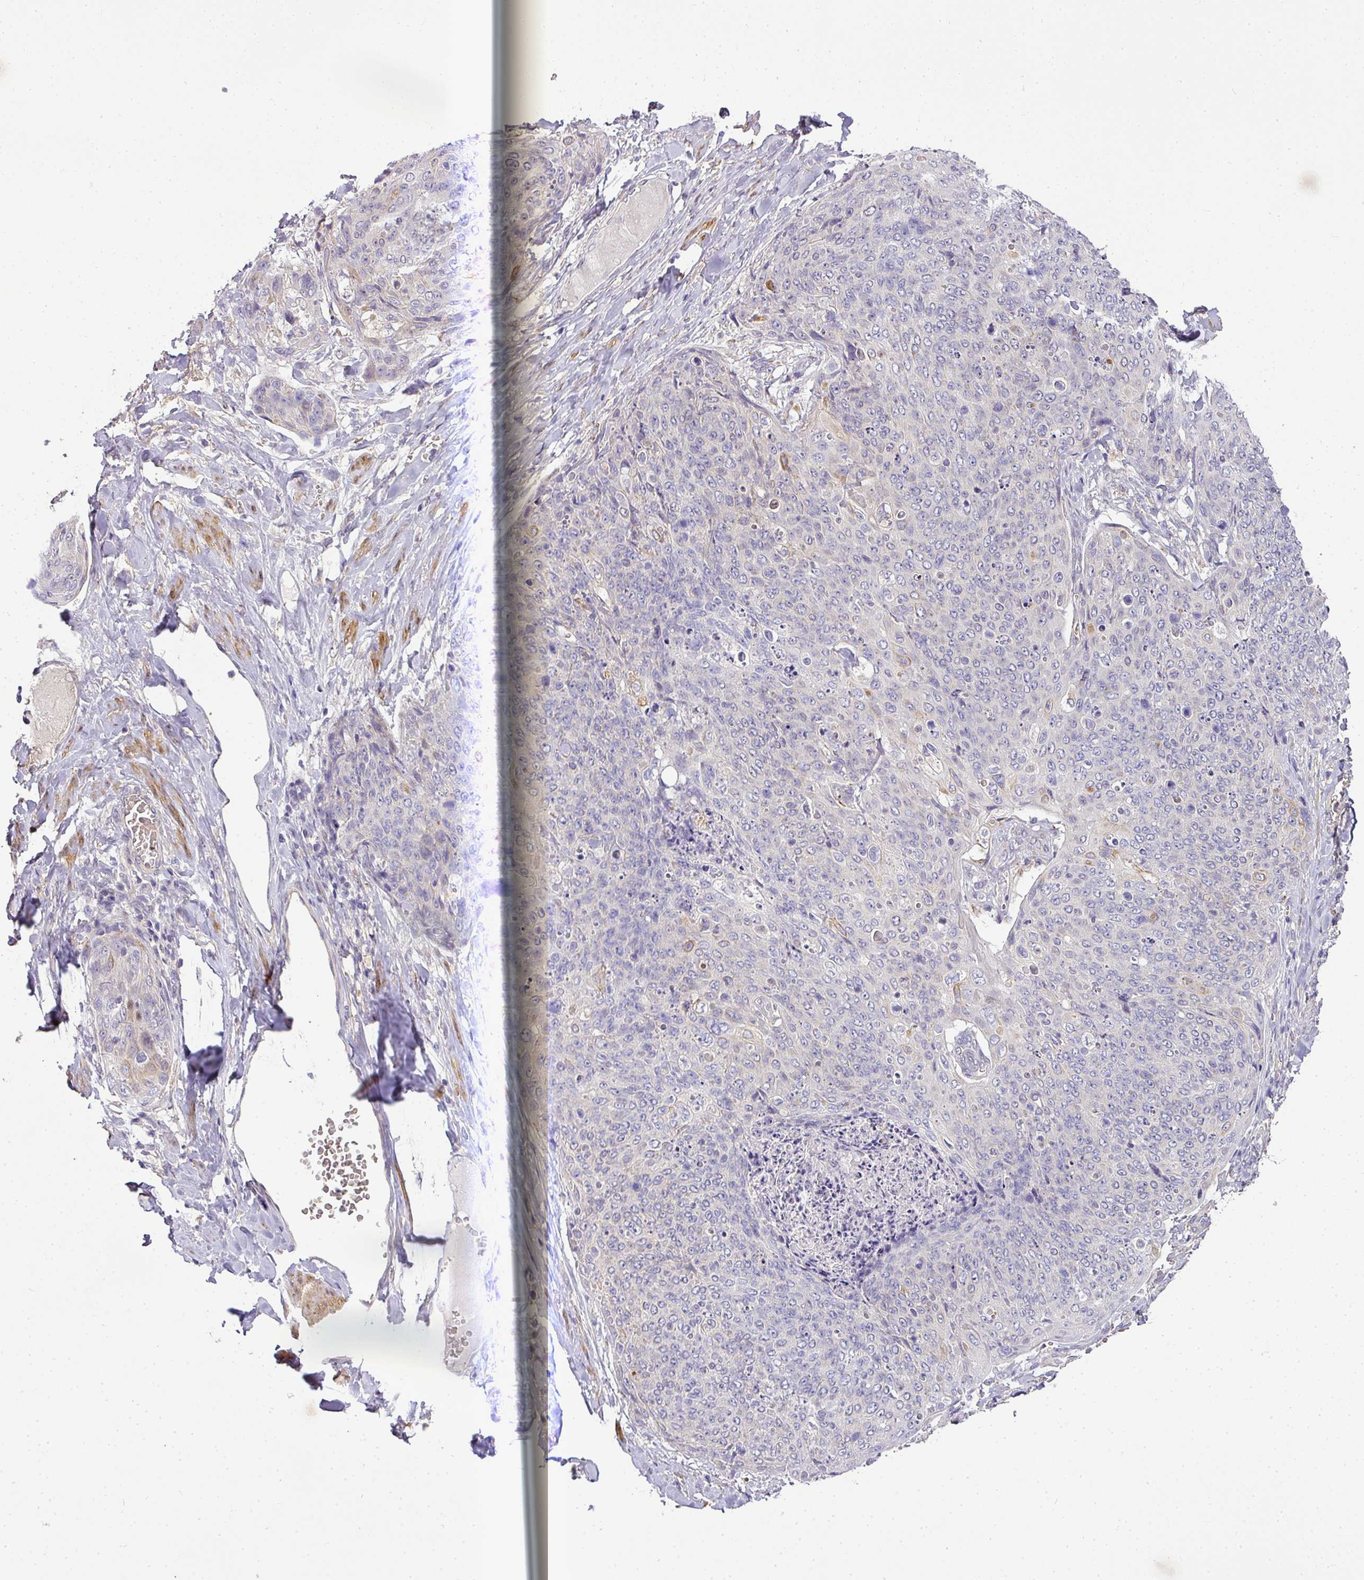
{"staining": {"intensity": "moderate", "quantity": "<25%", "location": "cytoplasmic/membranous"}, "tissue": "skin cancer", "cell_type": "Tumor cells", "image_type": "cancer", "snomed": [{"axis": "morphology", "description": "Squamous cell carcinoma, NOS"}, {"axis": "topography", "description": "Skin"}, {"axis": "topography", "description": "Vulva"}], "caption": "Squamous cell carcinoma (skin) tissue exhibits moderate cytoplasmic/membranous expression in approximately <25% of tumor cells, visualized by immunohistochemistry. Nuclei are stained in blue.", "gene": "ADH5", "patient": {"sex": "female", "age": 85}}